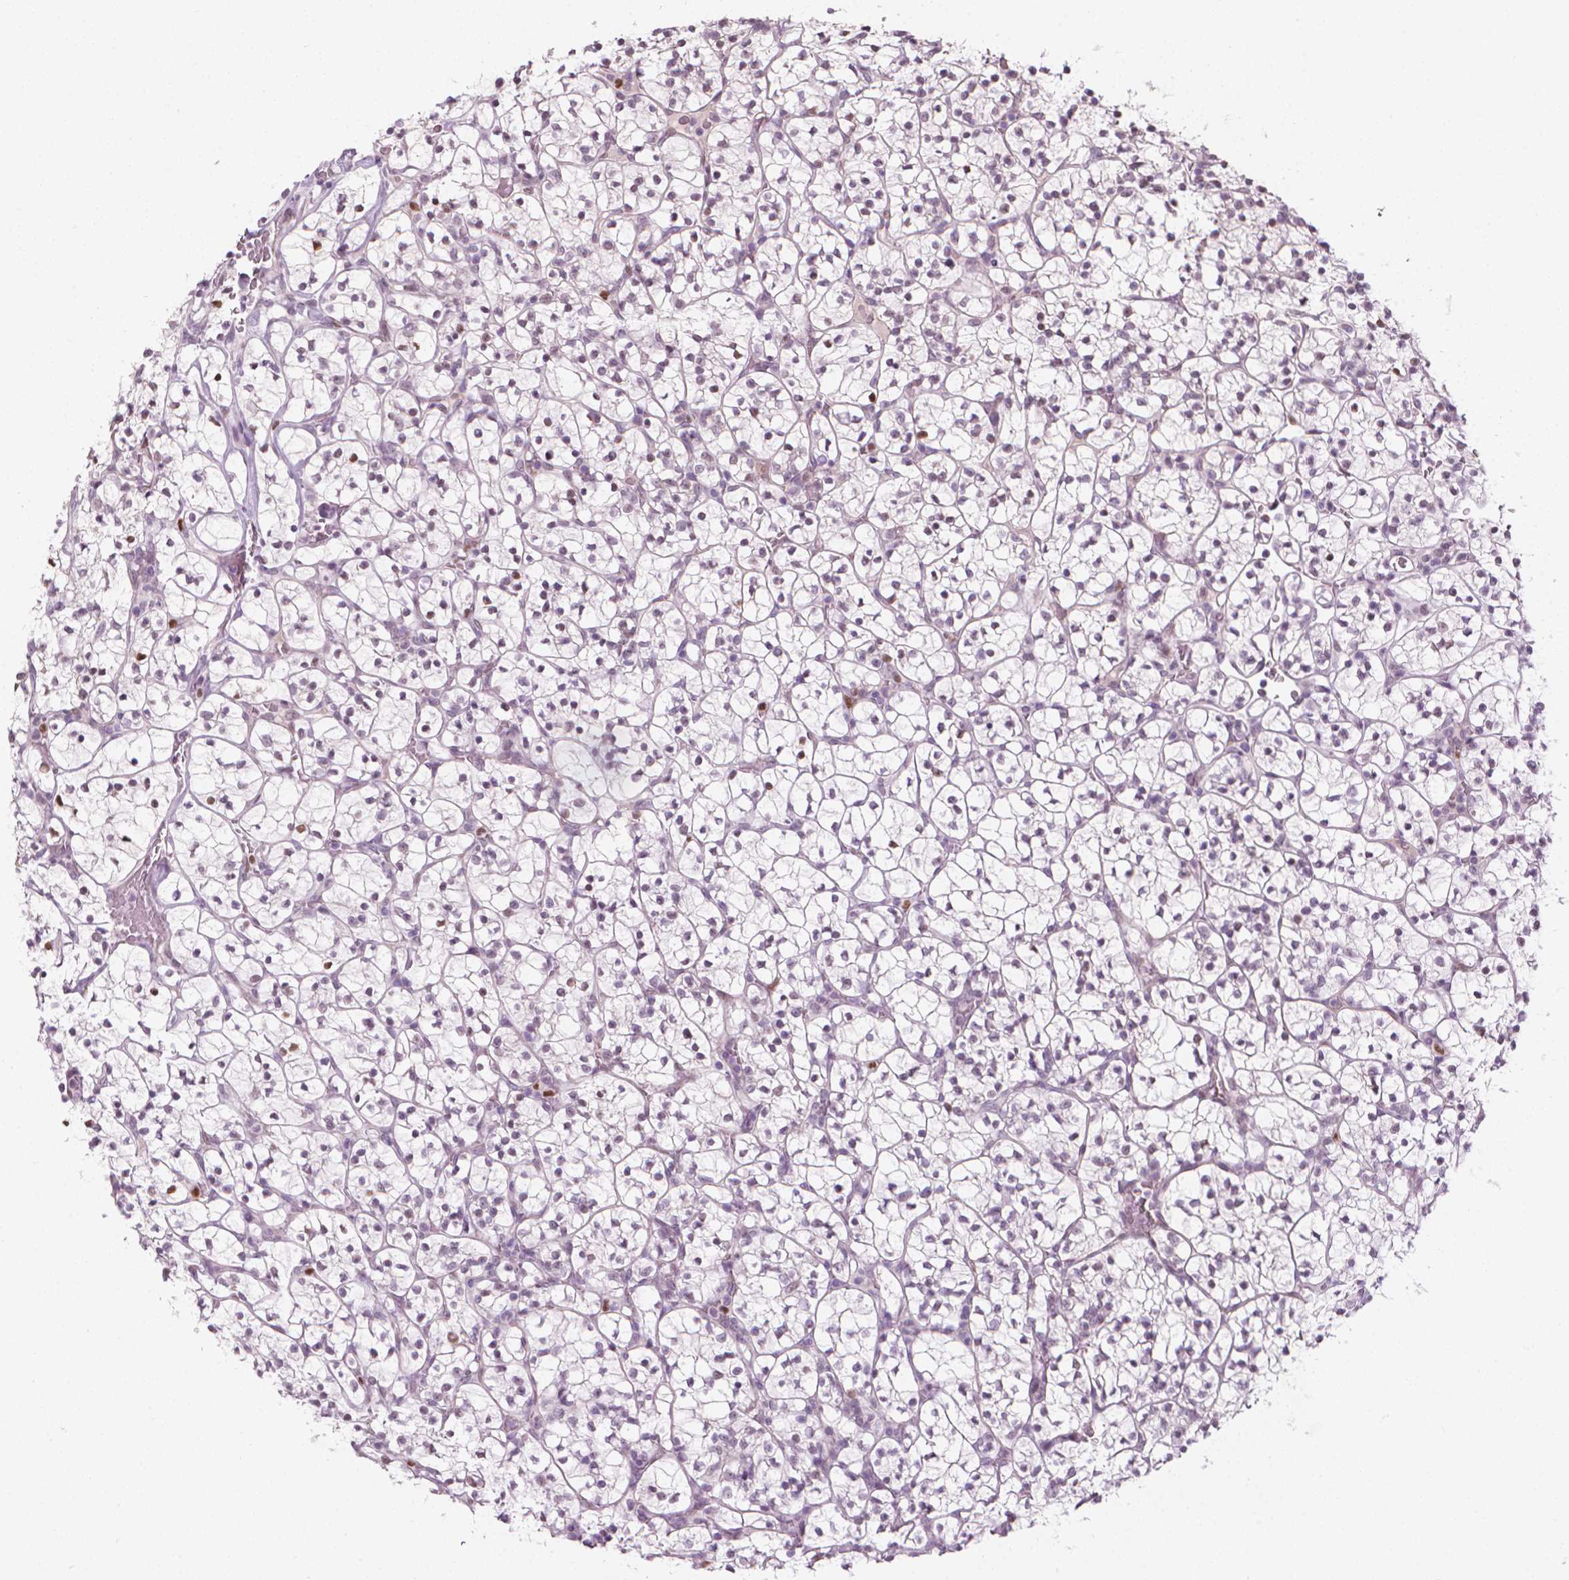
{"staining": {"intensity": "negative", "quantity": "none", "location": "none"}, "tissue": "renal cancer", "cell_type": "Tumor cells", "image_type": "cancer", "snomed": [{"axis": "morphology", "description": "Adenocarcinoma, NOS"}, {"axis": "topography", "description": "Kidney"}], "caption": "IHC photomicrograph of neoplastic tissue: human renal cancer (adenocarcinoma) stained with DAB displays no significant protein positivity in tumor cells.", "gene": "CDKN1C", "patient": {"sex": "female", "age": 89}}